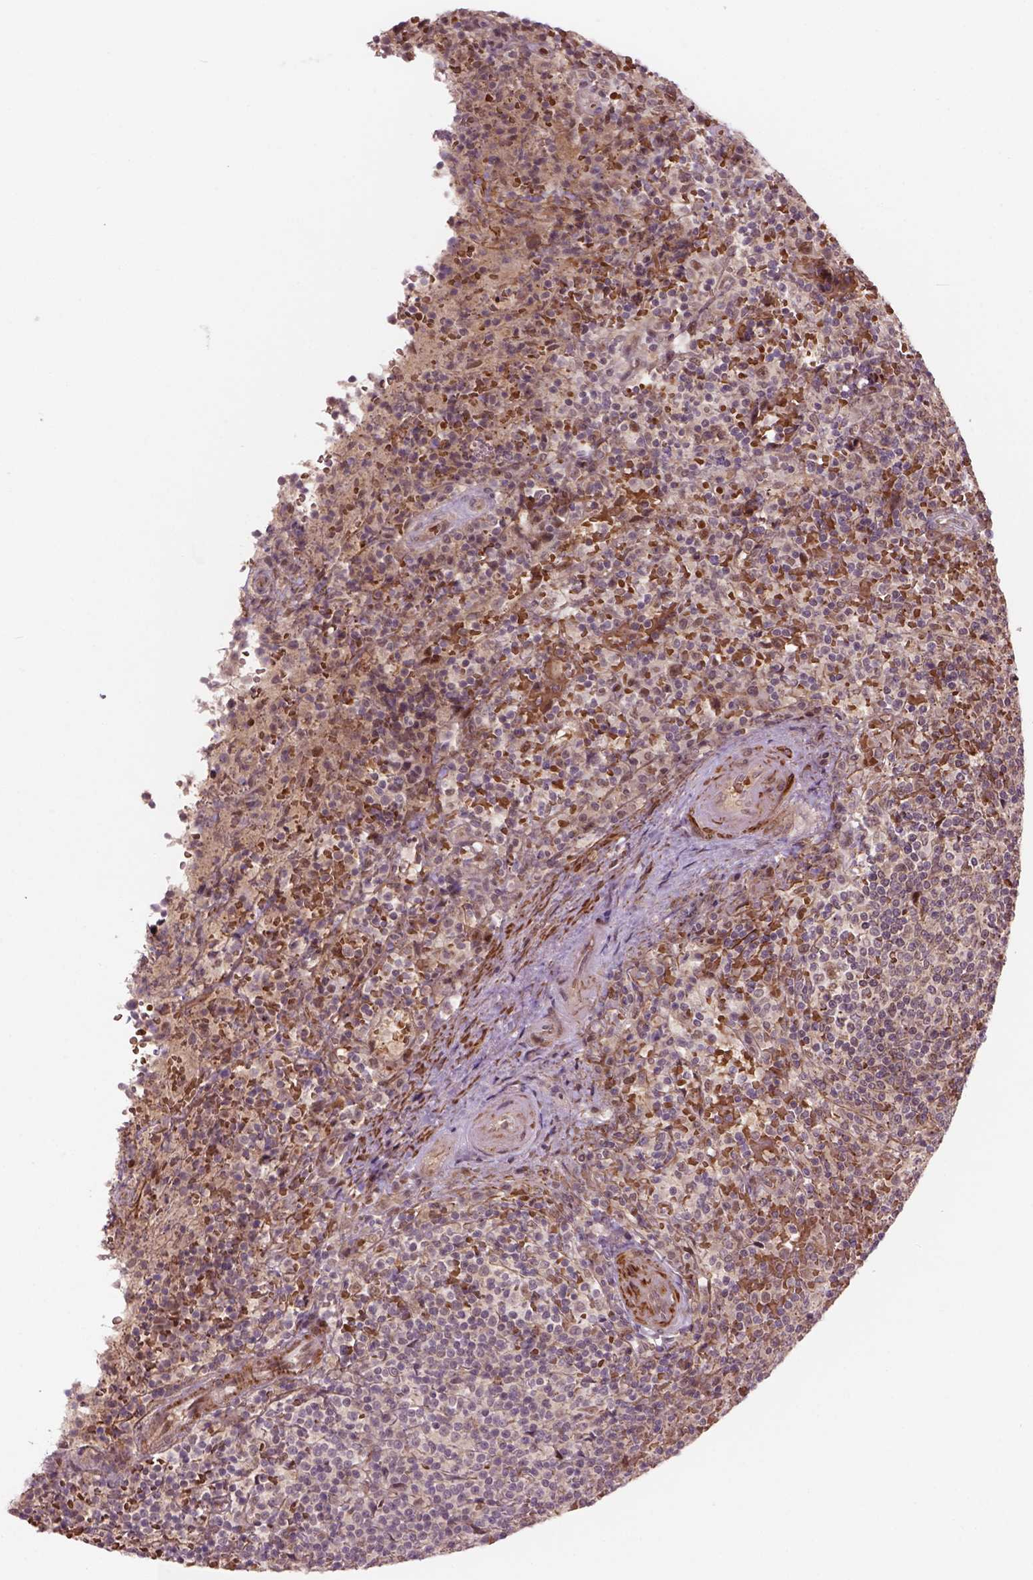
{"staining": {"intensity": "moderate", "quantity": "<25%", "location": "cytoplasmic/membranous,nuclear"}, "tissue": "lymphoma", "cell_type": "Tumor cells", "image_type": "cancer", "snomed": [{"axis": "morphology", "description": "Malignant lymphoma, non-Hodgkin's type, Low grade"}, {"axis": "topography", "description": "Spleen"}], "caption": "Protein analysis of lymphoma tissue displays moderate cytoplasmic/membranous and nuclear positivity in about <25% of tumor cells.", "gene": "PSMD11", "patient": {"sex": "male", "age": 62}}